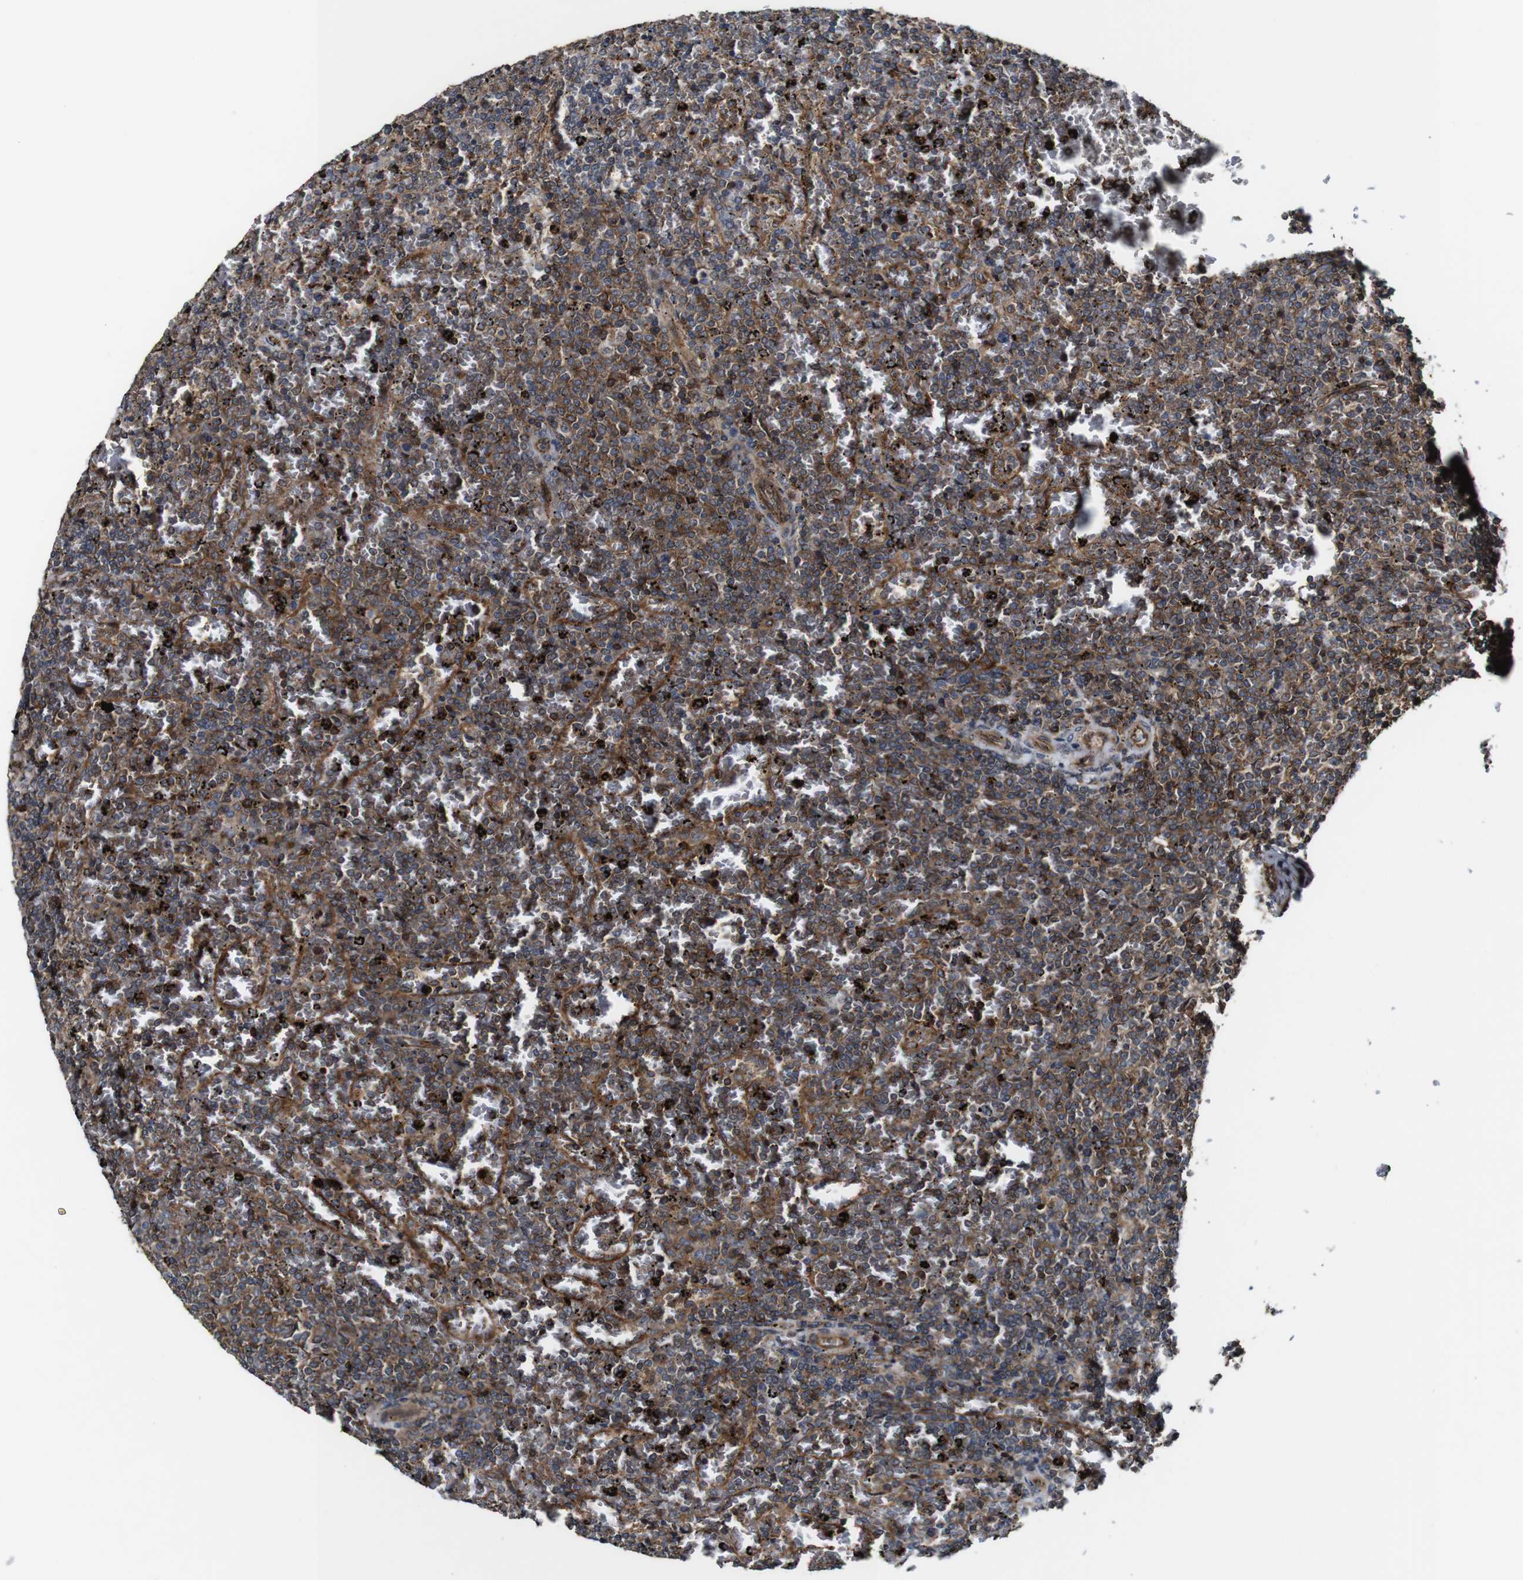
{"staining": {"intensity": "strong", "quantity": "<25%", "location": "cytoplasmic/membranous"}, "tissue": "lymphoma", "cell_type": "Tumor cells", "image_type": "cancer", "snomed": [{"axis": "morphology", "description": "Malignant lymphoma, non-Hodgkin's type, Low grade"}, {"axis": "topography", "description": "Spleen"}], "caption": "IHC staining of malignant lymphoma, non-Hodgkin's type (low-grade), which demonstrates medium levels of strong cytoplasmic/membranous staining in approximately <25% of tumor cells indicating strong cytoplasmic/membranous protein positivity. The staining was performed using DAB (3,3'-diaminobenzidine) (brown) for protein detection and nuclei were counterstained in hematoxylin (blue).", "gene": "TNIK", "patient": {"sex": "female", "age": 77}}